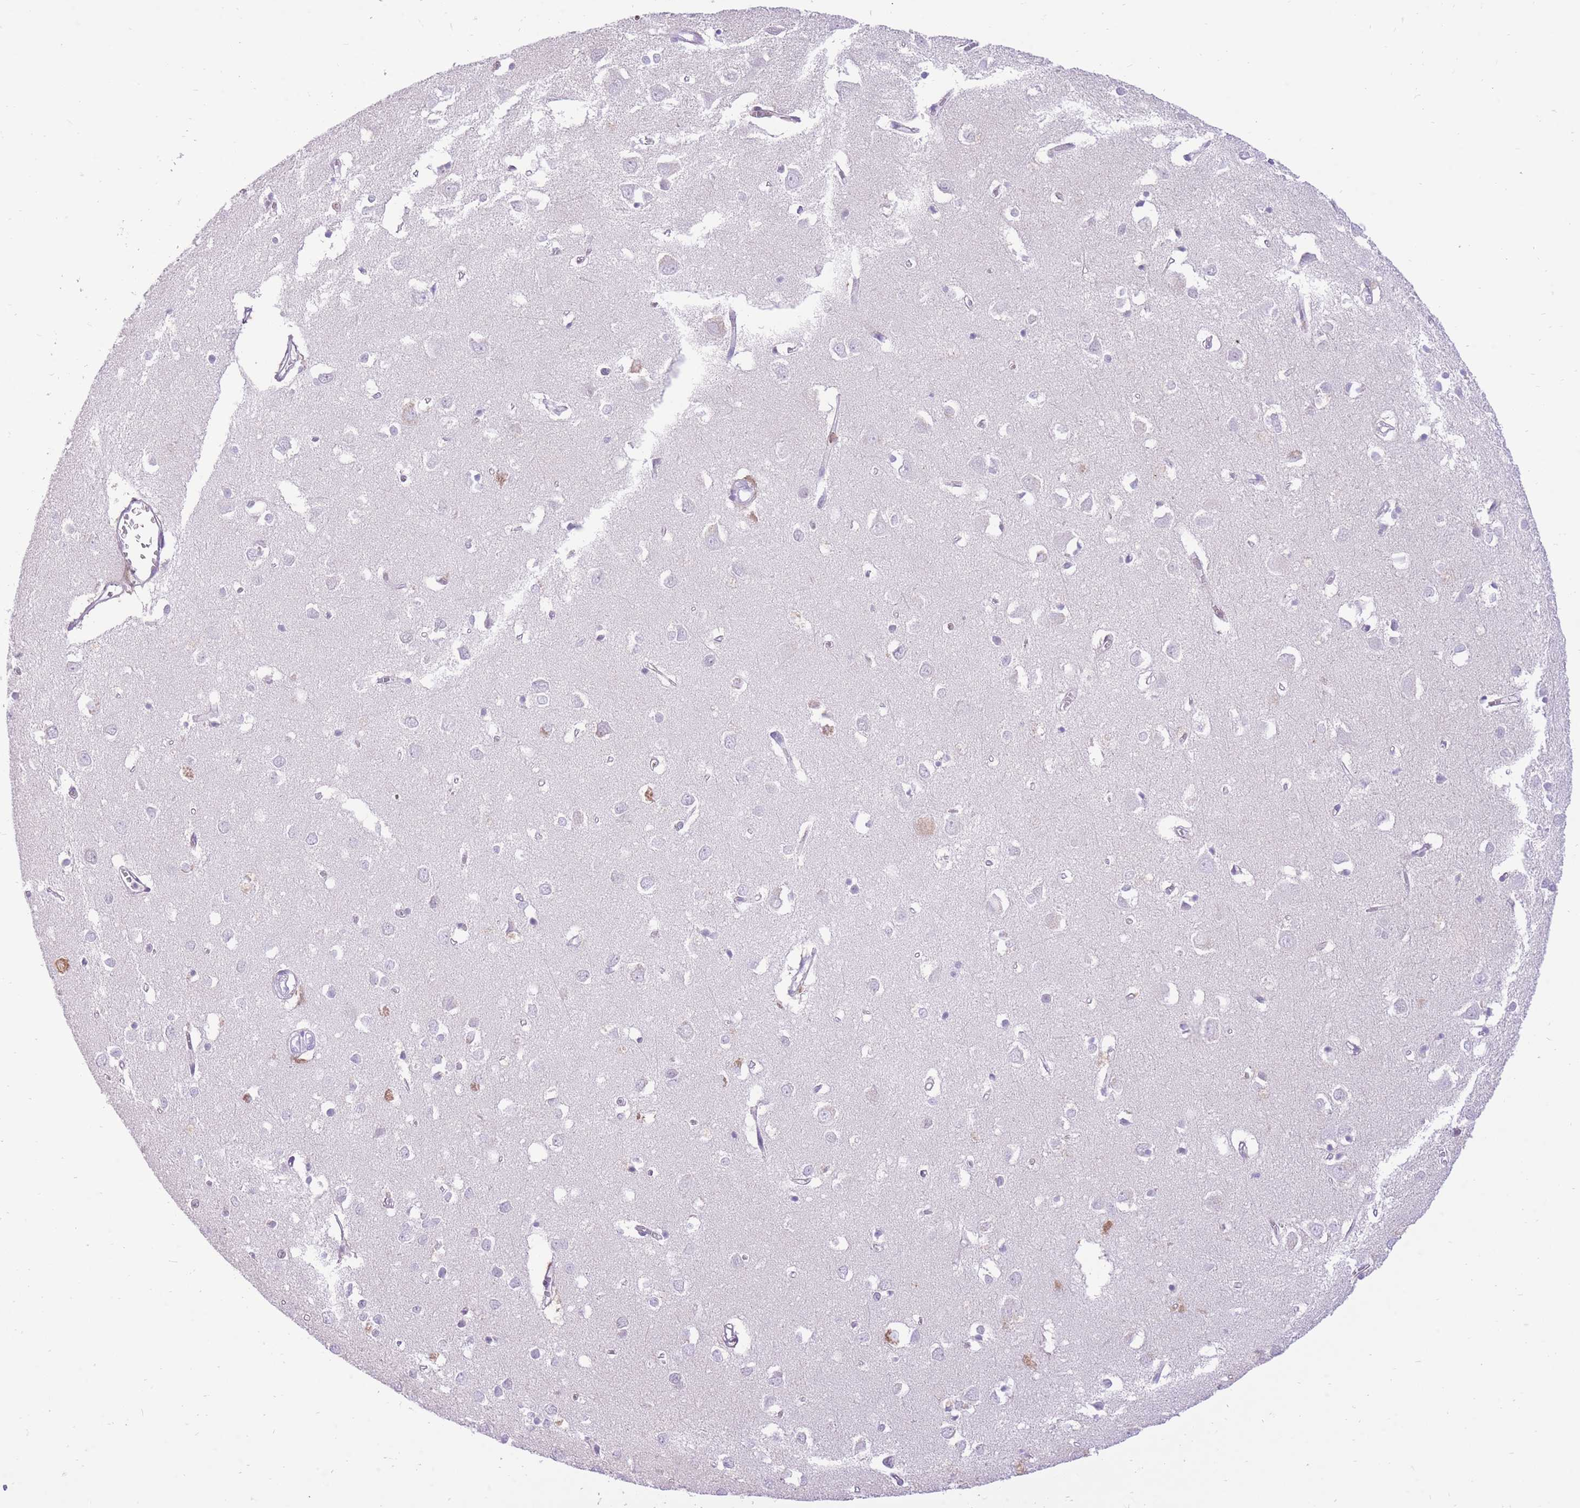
{"staining": {"intensity": "negative", "quantity": "none", "location": "none"}, "tissue": "cerebral cortex", "cell_type": "Endothelial cells", "image_type": "normal", "snomed": [{"axis": "morphology", "description": "Normal tissue, NOS"}, {"axis": "topography", "description": "Cerebral cortex"}], "caption": "This is a micrograph of immunohistochemistry (IHC) staining of normal cerebral cortex, which shows no staining in endothelial cells.", "gene": "MEIS3", "patient": {"sex": "female", "age": 64}}